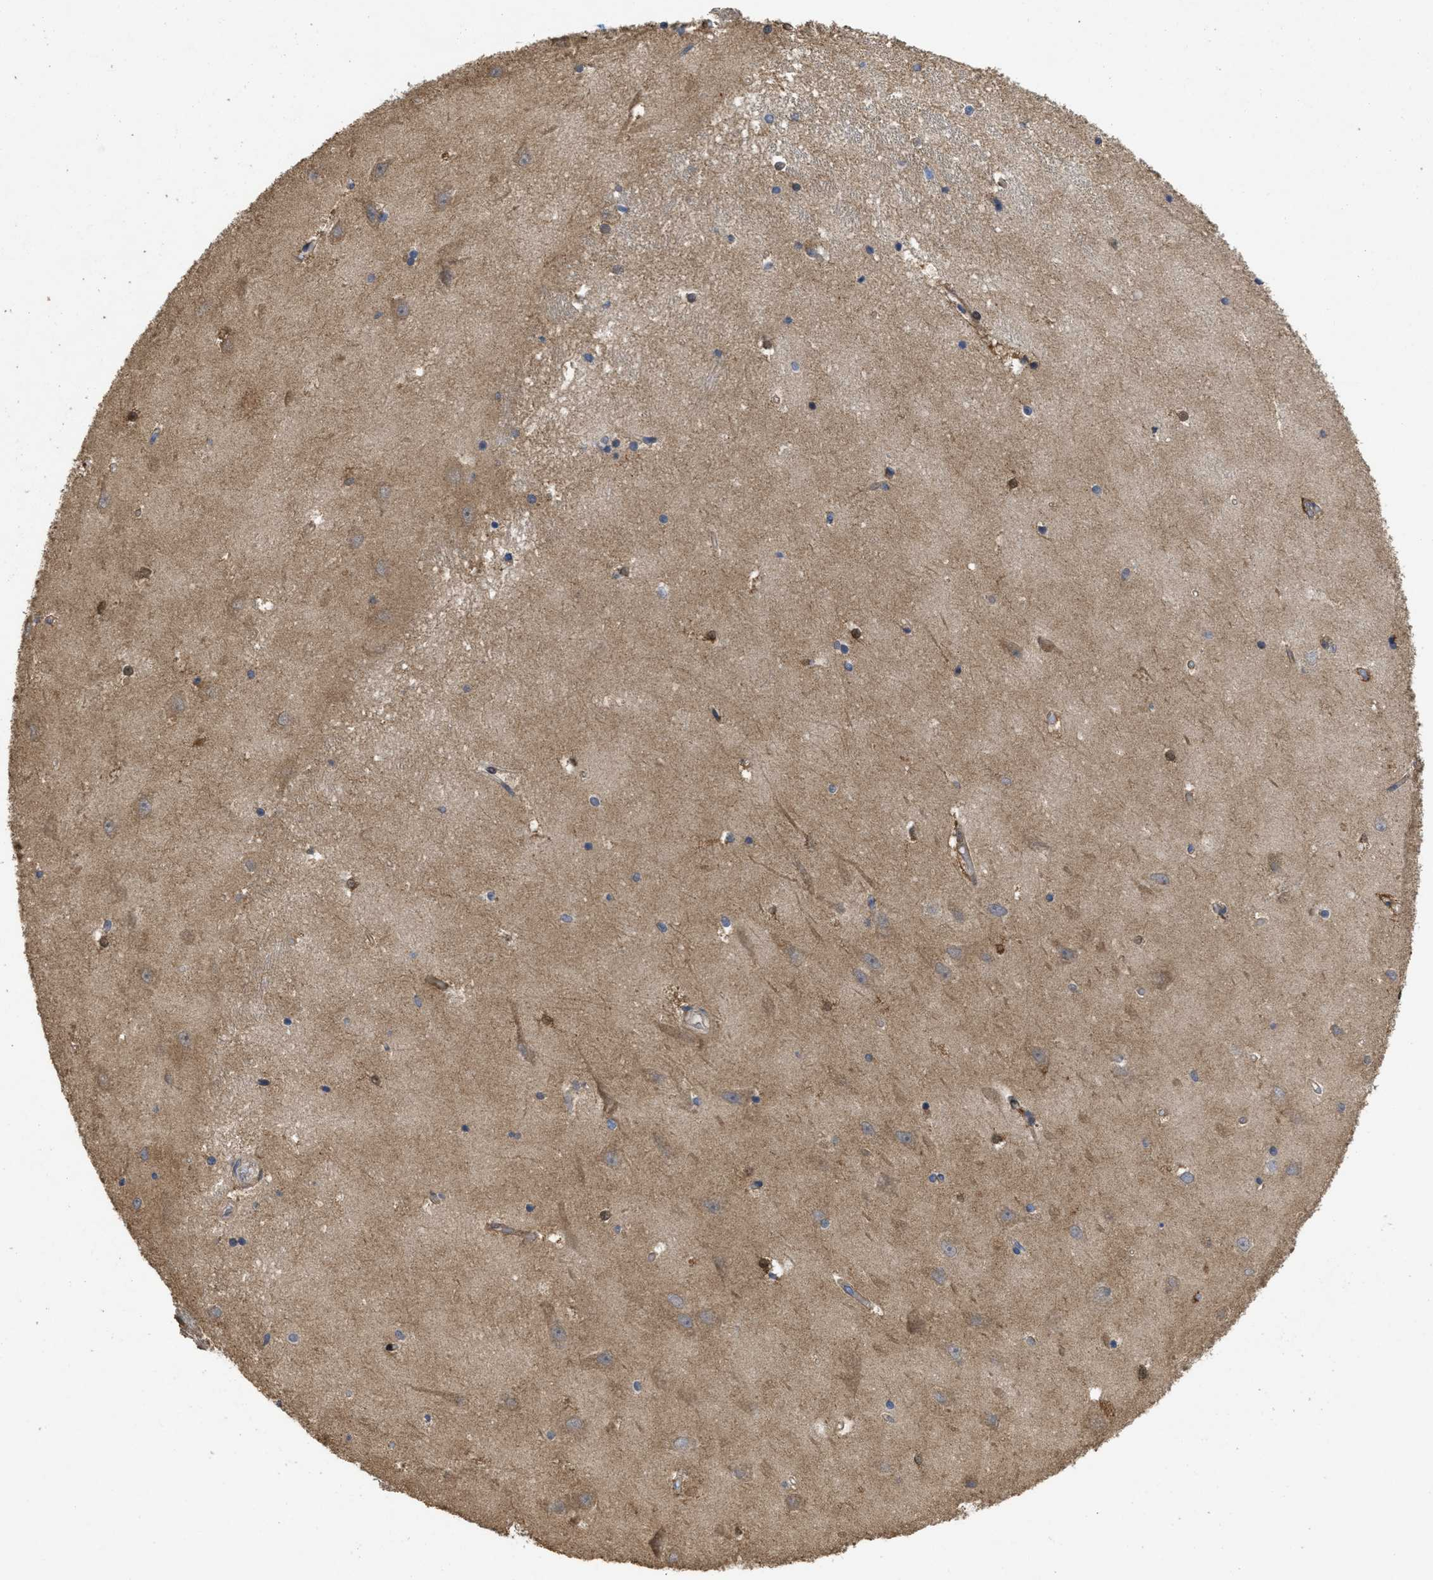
{"staining": {"intensity": "moderate", "quantity": "<25%", "location": "cytoplasmic/membranous"}, "tissue": "hippocampus", "cell_type": "Glial cells", "image_type": "normal", "snomed": [{"axis": "morphology", "description": "Normal tissue, NOS"}, {"axis": "topography", "description": "Hippocampus"}], "caption": "Hippocampus stained for a protein (brown) shows moderate cytoplasmic/membranous positive positivity in approximately <25% of glial cells.", "gene": "CBR3", "patient": {"sex": "male", "age": 45}}